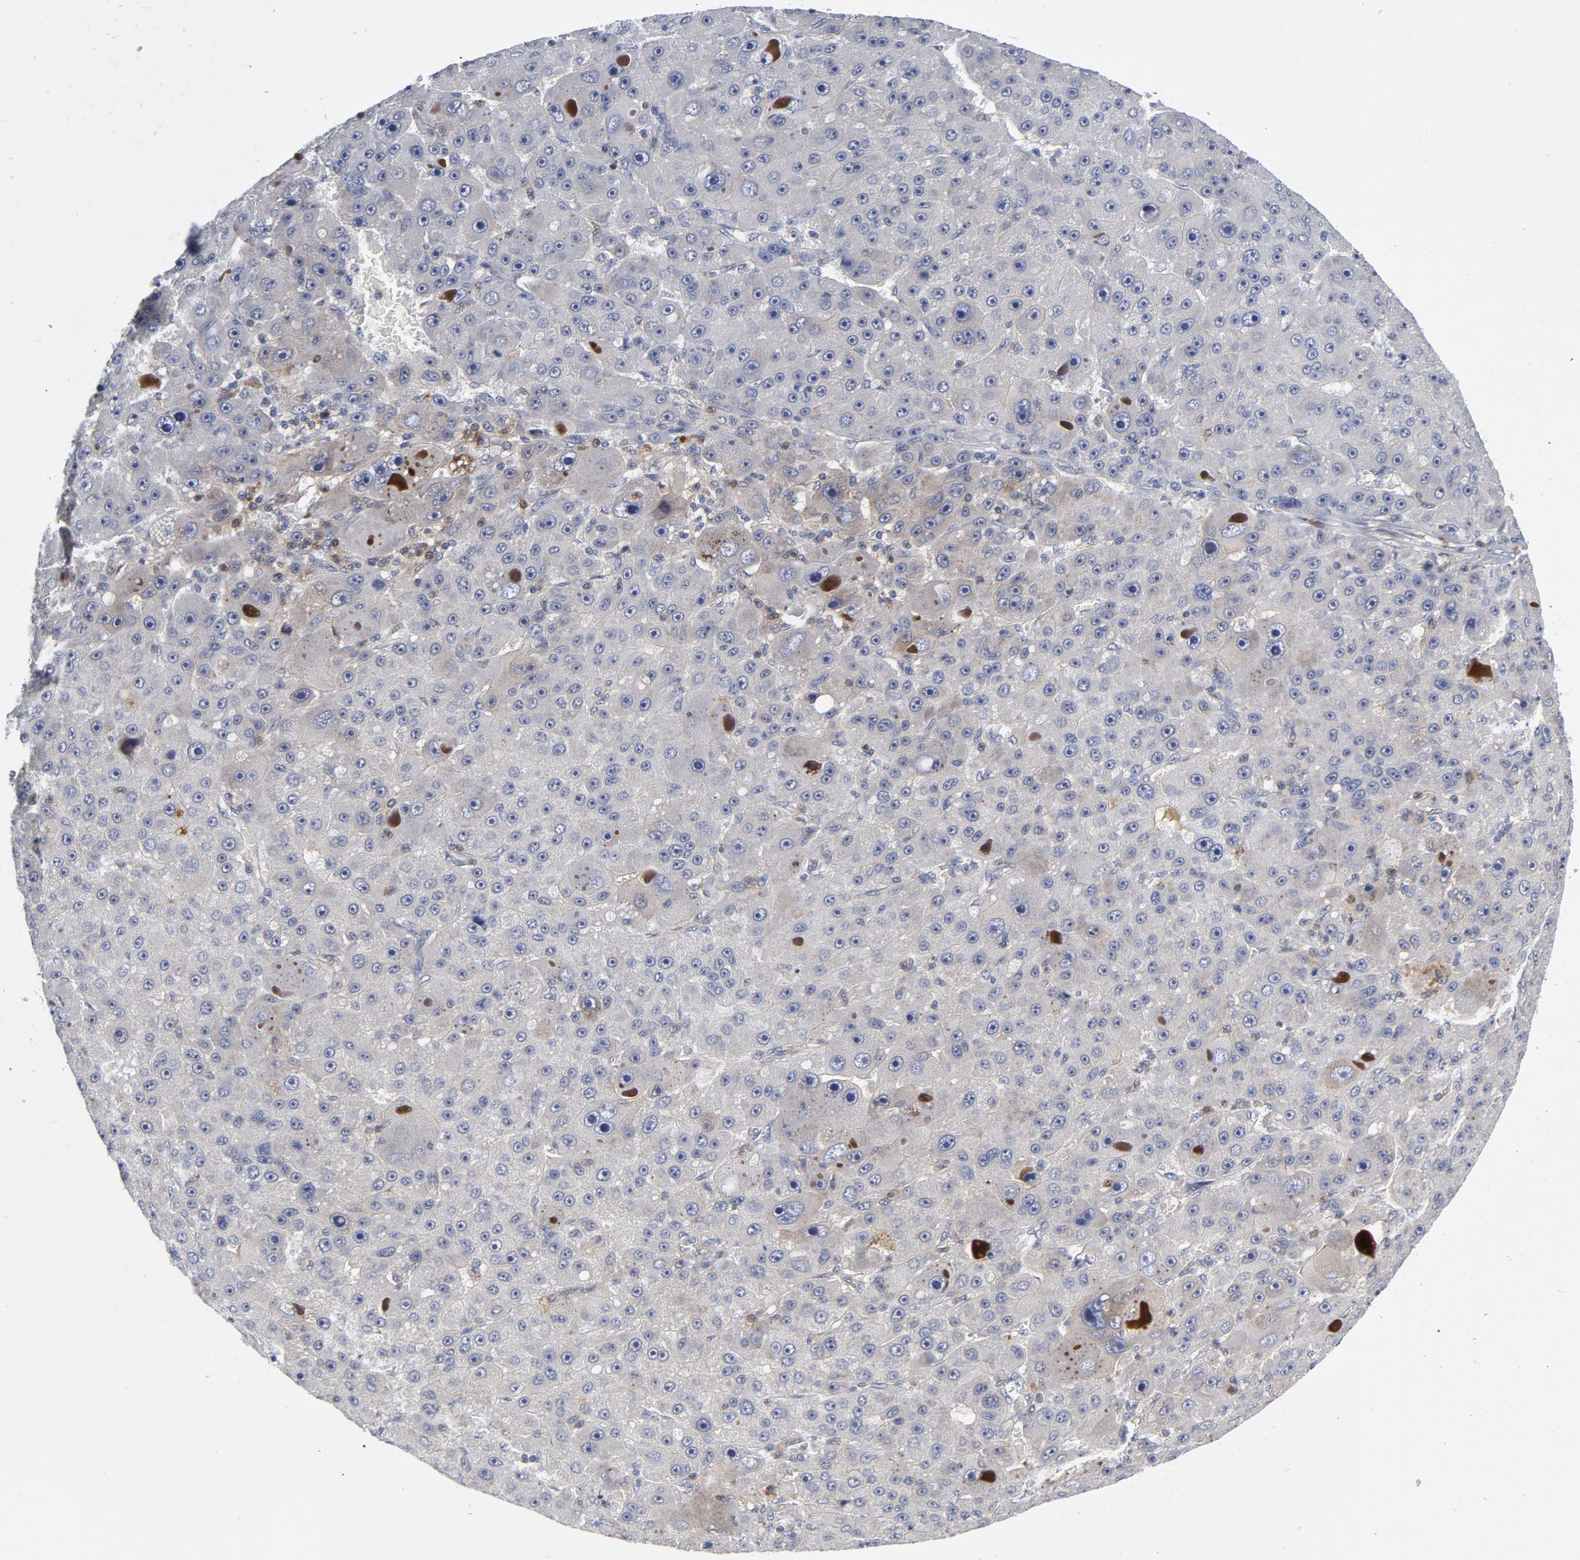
{"staining": {"intensity": "negative", "quantity": "none", "location": "none"}, "tissue": "liver cancer", "cell_type": "Tumor cells", "image_type": "cancer", "snomed": [{"axis": "morphology", "description": "Carcinoma, Hepatocellular, NOS"}, {"axis": "topography", "description": "Liver"}], "caption": "Tumor cells show no significant positivity in liver cancer.", "gene": "TRADD", "patient": {"sex": "male", "age": 76}}